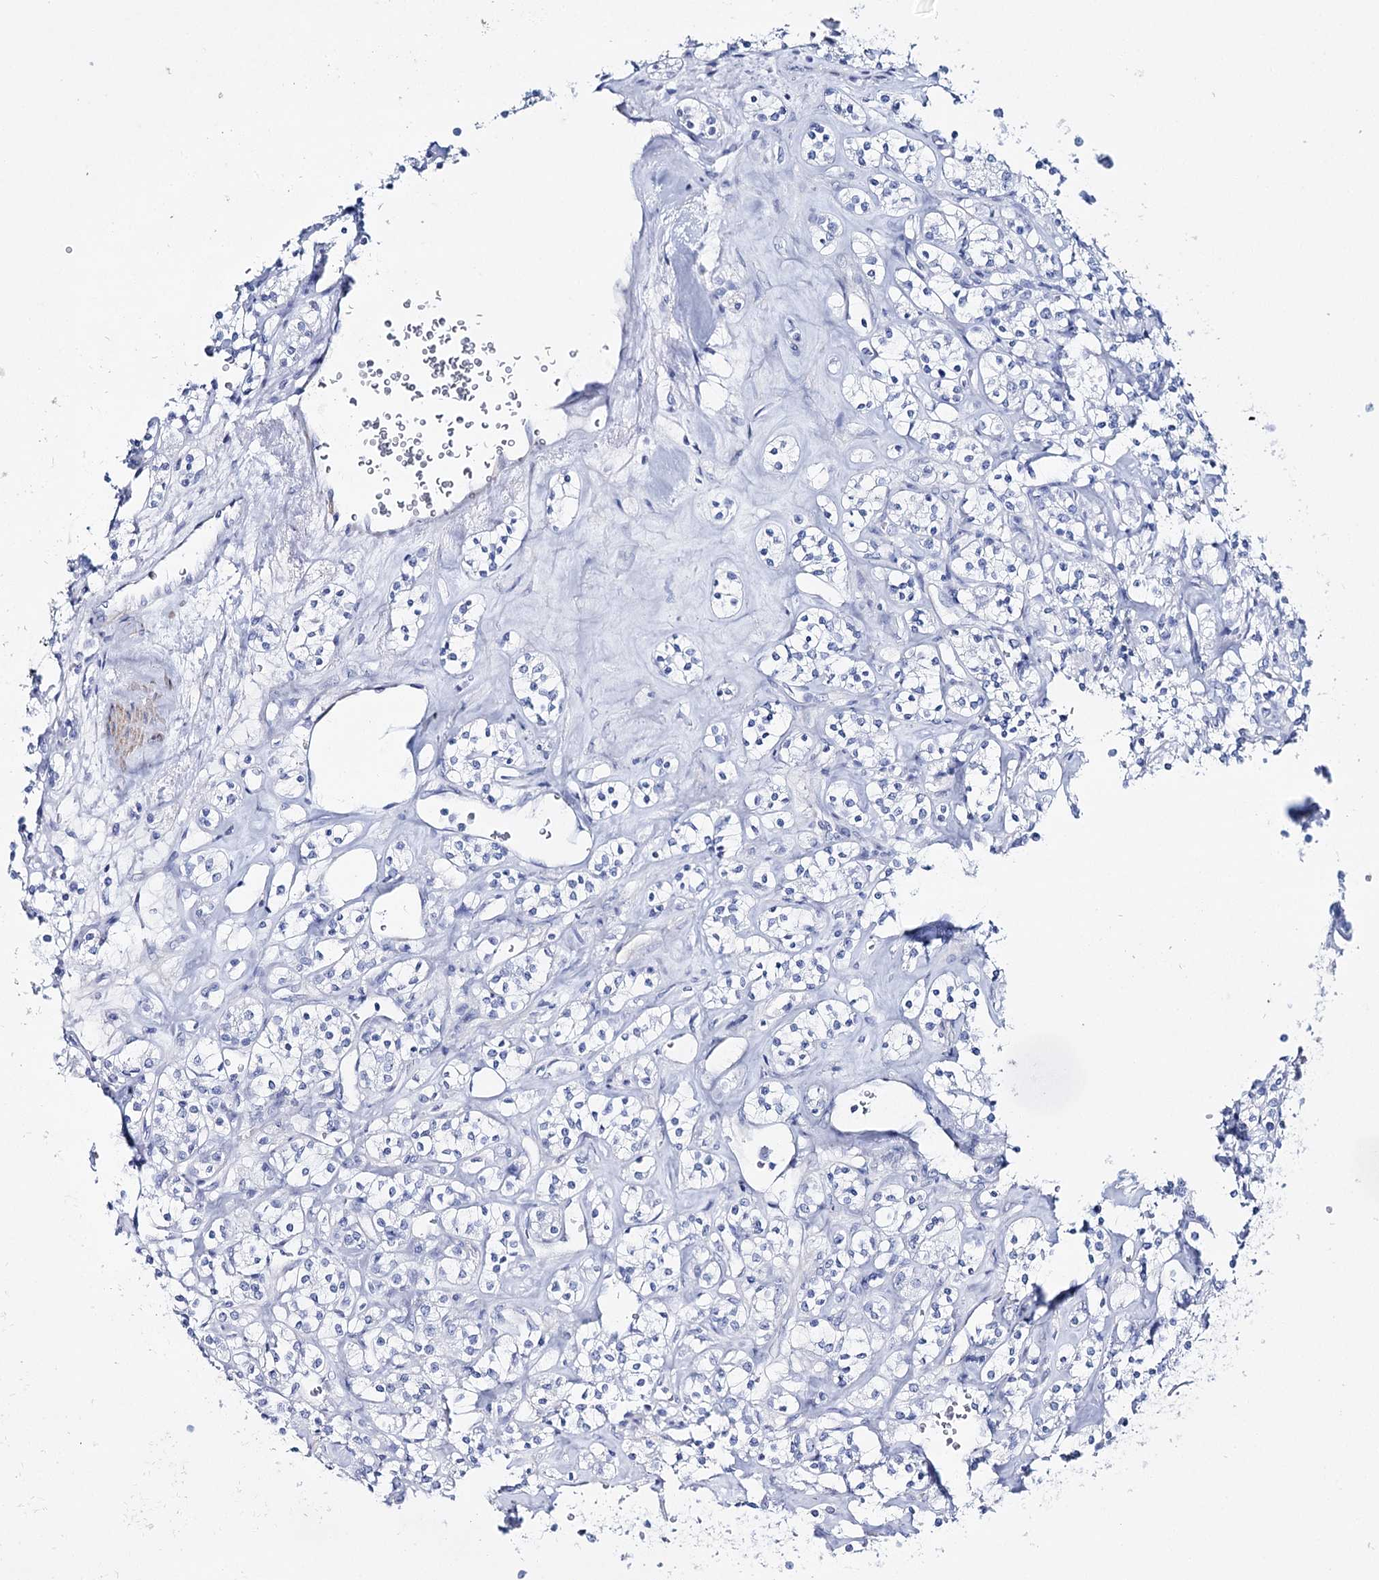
{"staining": {"intensity": "negative", "quantity": "none", "location": "none"}, "tissue": "renal cancer", "cell_type": "Tumor cells", "image_type": "cancer", "snomed": [{"axis": "morphology", "description": "Adenocarcinoma, NOS"}, {"axis": "topography", "description": "Kidney"}], "caption": "Immunohistochemical staining of renal cancer displays no significant expression in tumor cells.", "gene": "CSN3", "patient": {"sex": "male", "age": 77}}